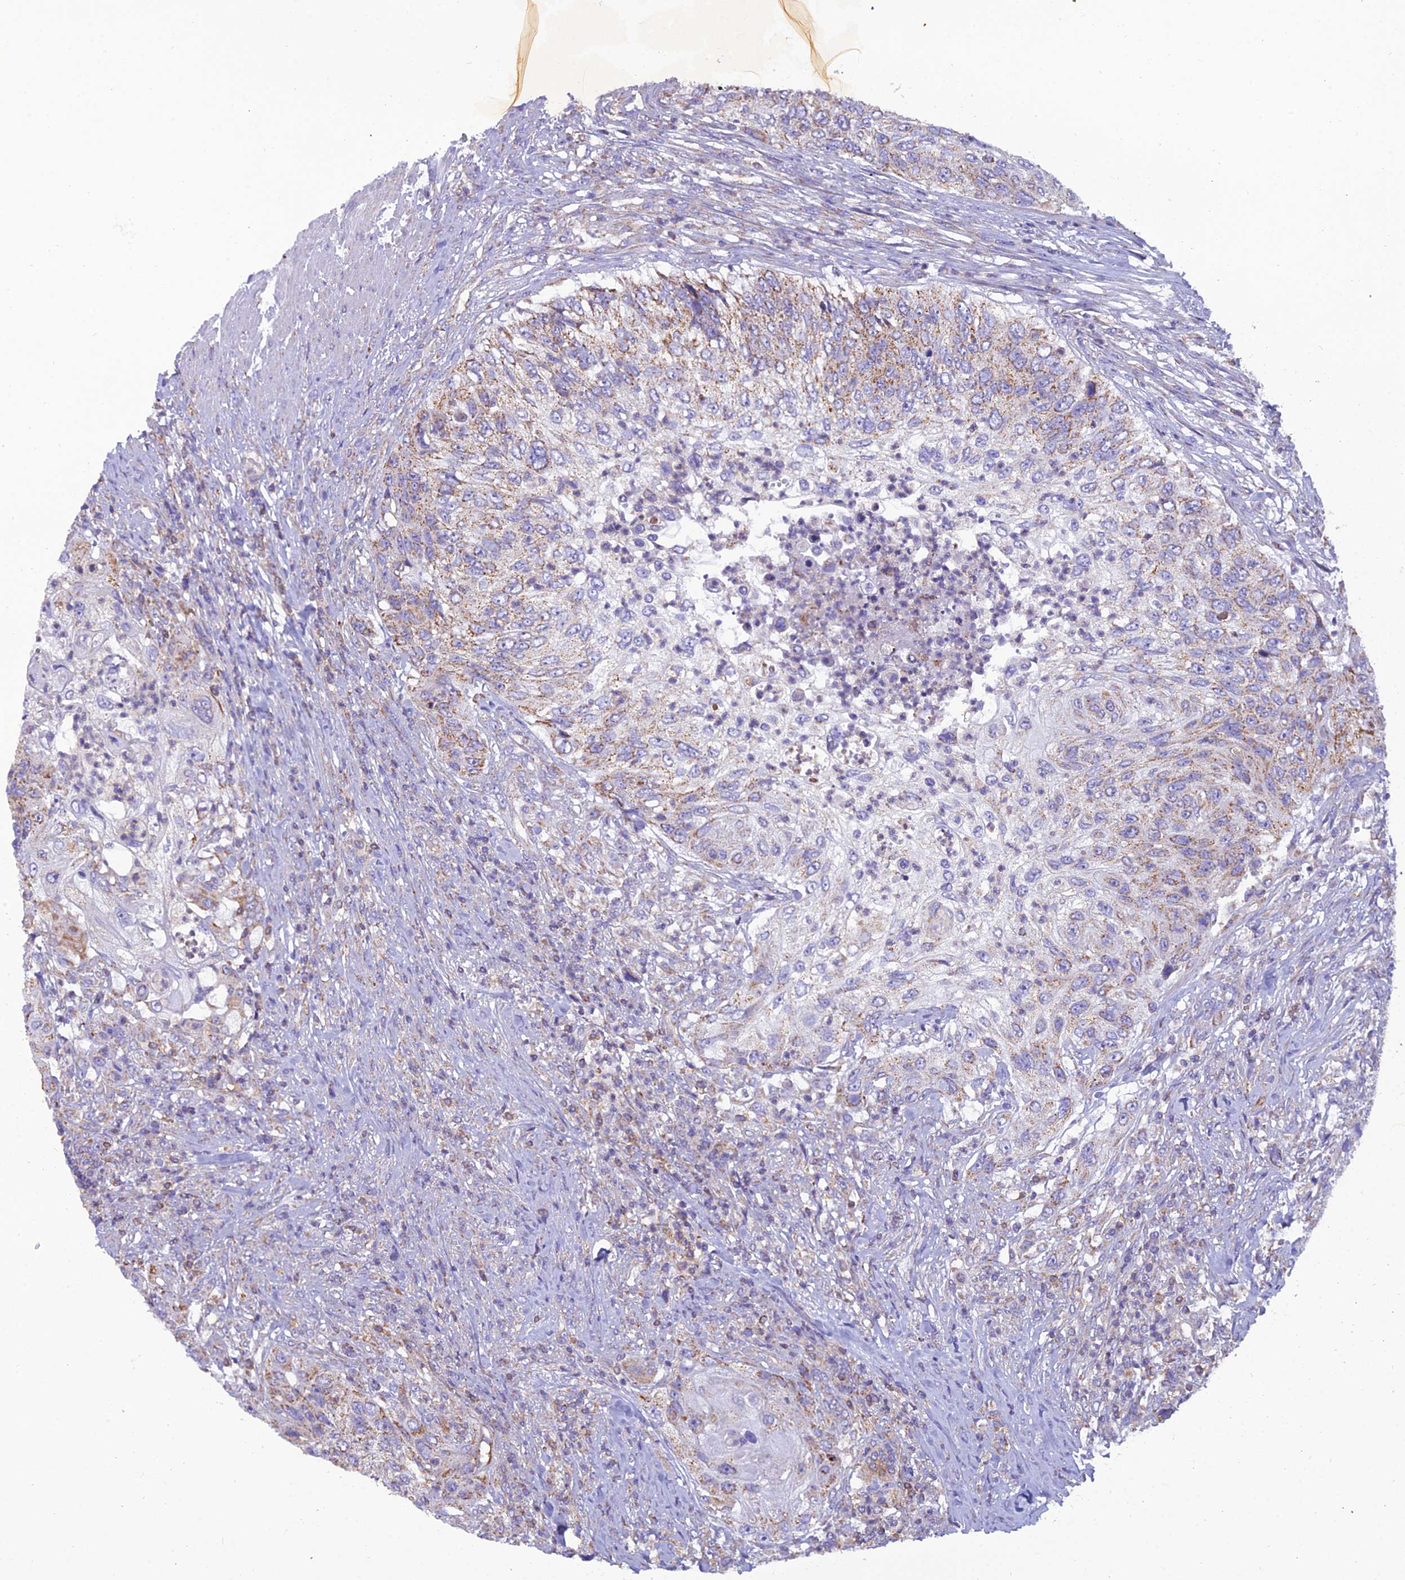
{"staining": {"intensity": "moderate", "quantity": "25%-75%", "location": "cytoplasmic/membranous"}, "tissue": "urothelial cancer", "cell_type": "Tumor cells", "image_type": "cancer", "snomed": [{"axis": "morphology", "description": "Urothelial carcinoma, High grade"}, {"axis": "topography", "description": "Urinary bladder"}], "caption": "Immunohistochemistry (IHC) image of neoplastic tissue: human urothelial cancer stained using immunohistochemistry (IHC) shows medium levels of moderate protein expression localized specifically in the cytoplasmic/membranous of tumor cells, appearing as a cytoplasmic/membranous brown color.", "gene": "GPD1", "patient": {"sex": "female", "age": 60}}